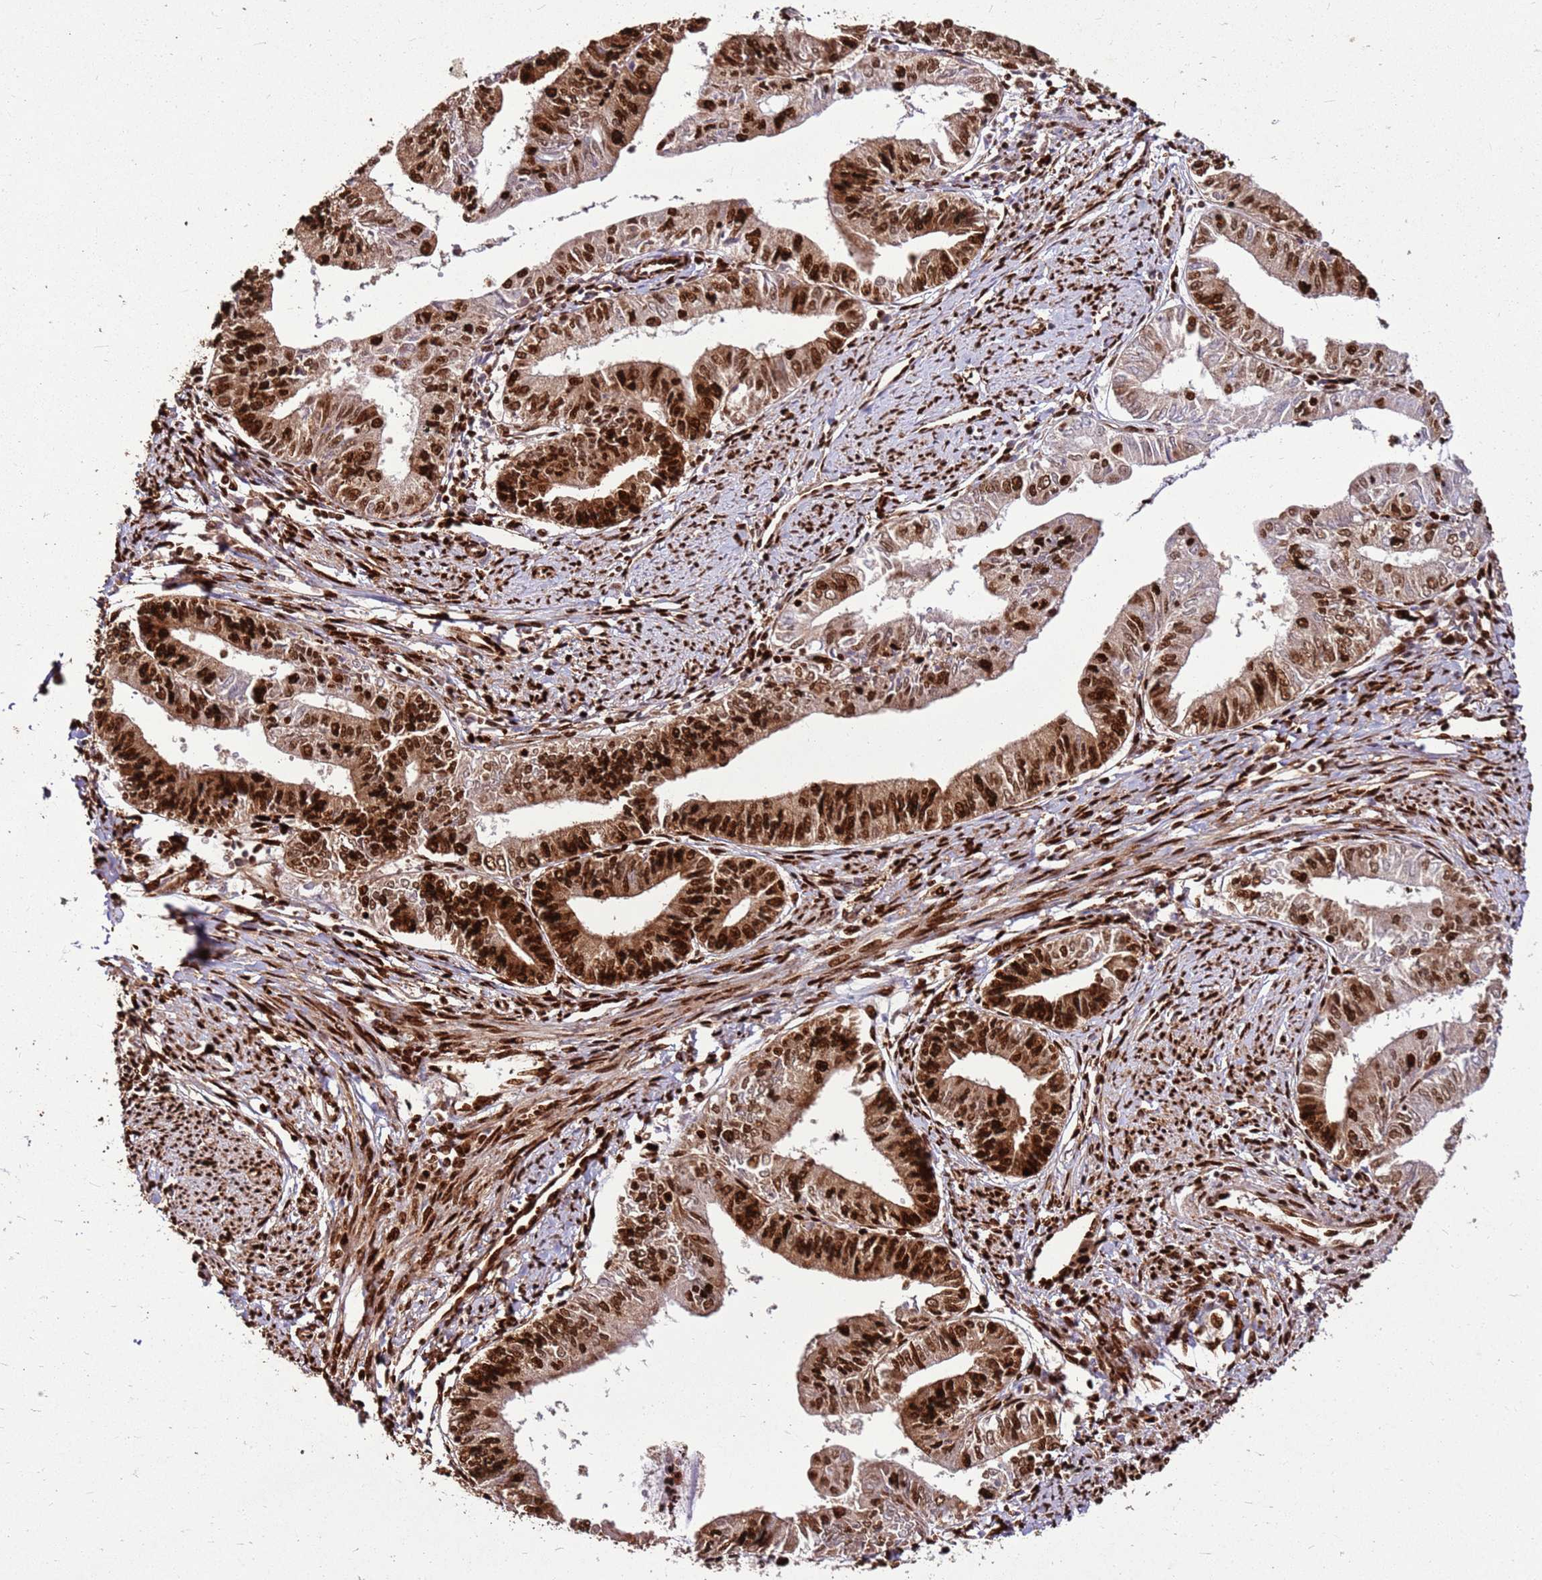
{"staining": {"intensity": "strong", "quantity": ">75%", "location": "nuclear"}, "tissue": "endometrial cancer", "cell_type": "Tumor cells", "image_type": "cancer", "snomed": [{"axis": "morphology", "description": "Adenocarcinoma, NOS"}, {"axis": "topography", "description": "Endometrium"}], "caption": "A micrograph showing strong nuclear staining in about >75% of tumor cells in endometrial cancer (adenocarcinoma), as visualized by brown immunohistochemical staining.", "gene": "HNRNPAB", "patient": {"sex": "female", "age": 66}}